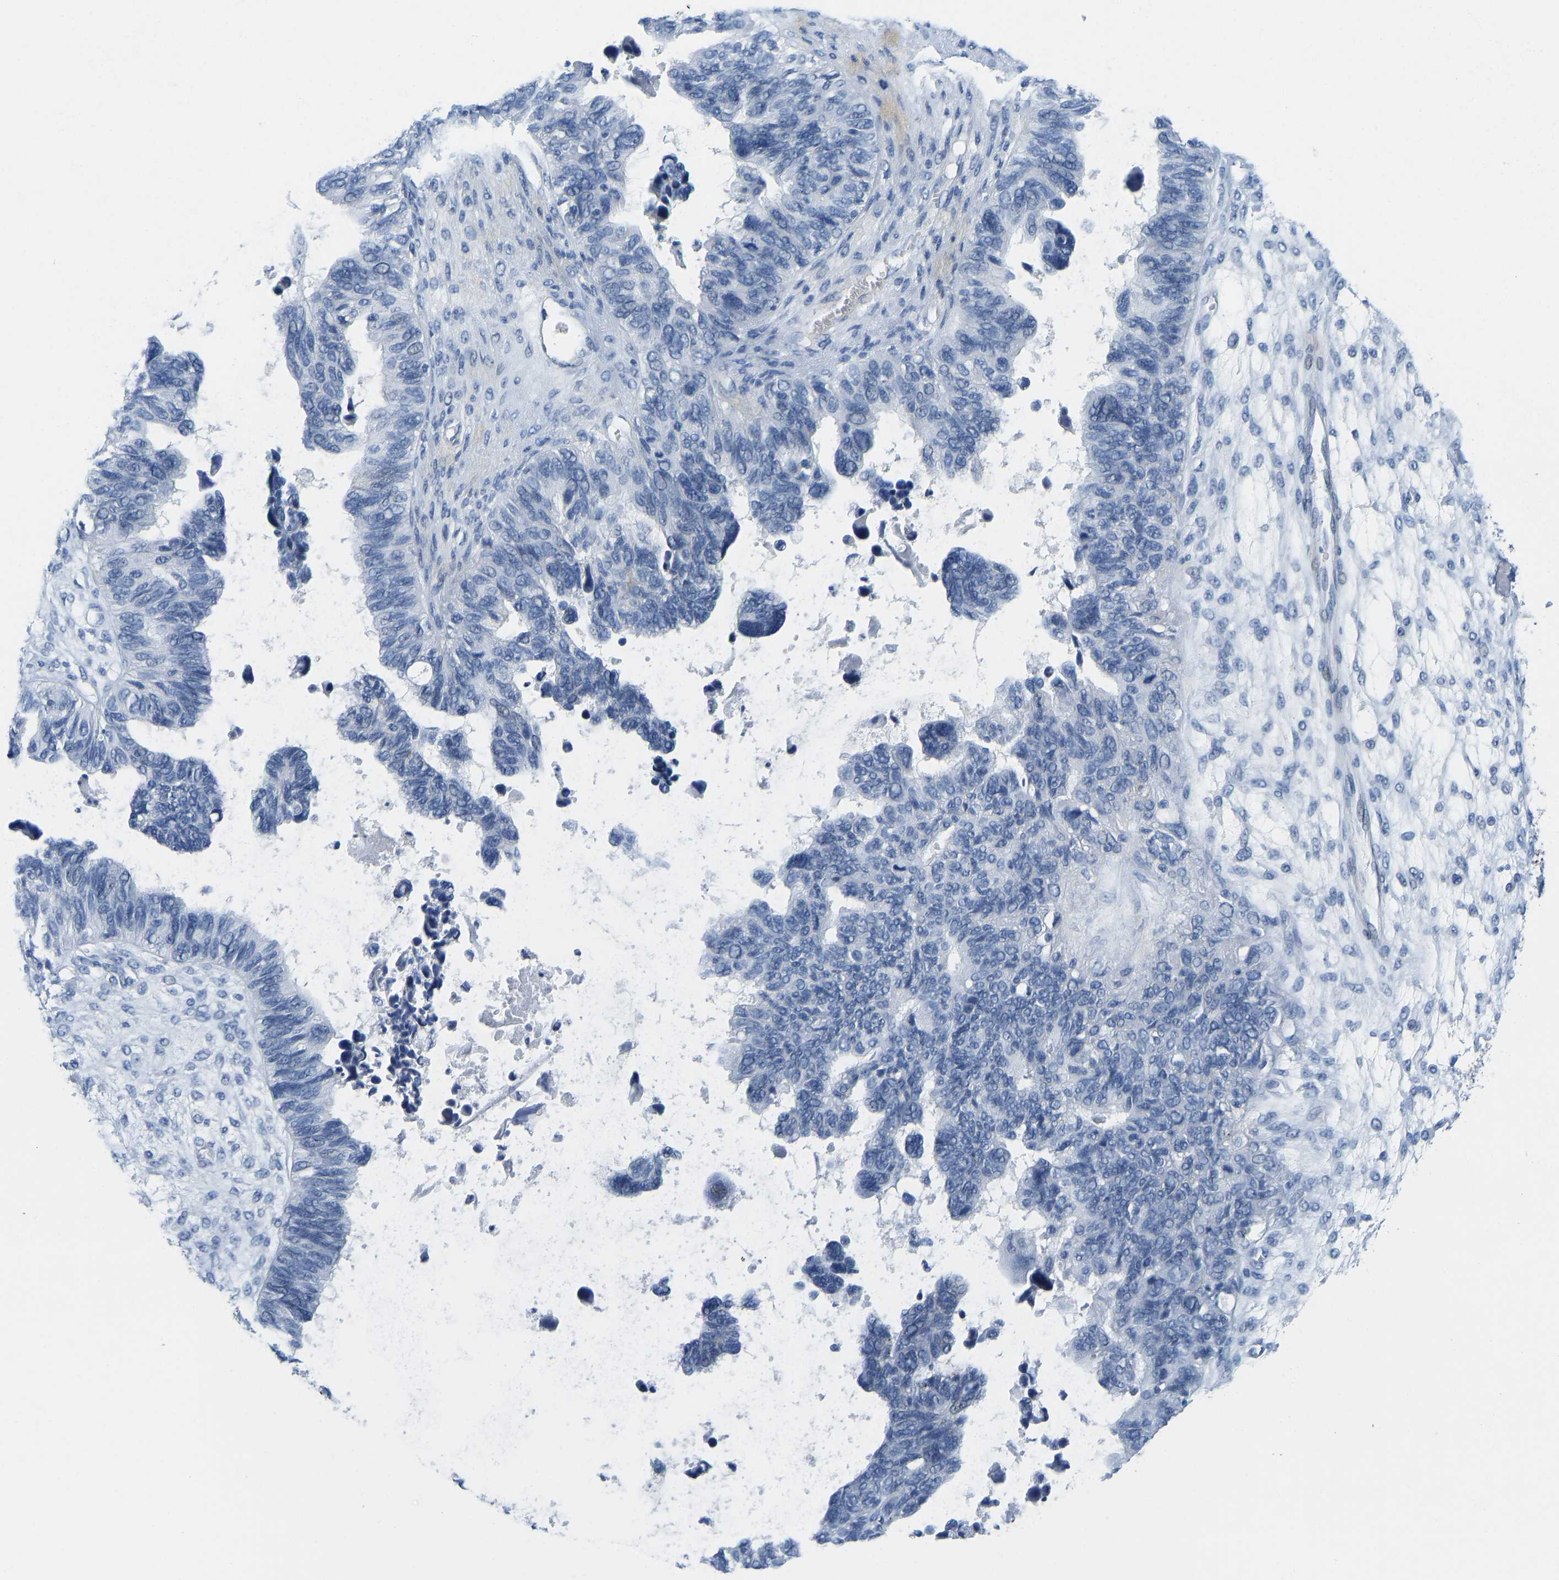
{"staining": {"intensity": "negative", "quantity": "none", "location": "none"}, "tissue": "ovarian cancer", "cell_type": "Tumor cells", "image_type": "cancer", "snomed": [{"axis": "morphology", "description": "Cystadenocarcinoma, serous, NOS"}, {"axis": "topography", "description": "Ovary"}], "caption": "The micrograph shows no significant expression in tumor cells of serous cystadenocarcinoma (ovarian).", "gene": "SERPINB3", "patient": {"sex": "female", "age": 79}}